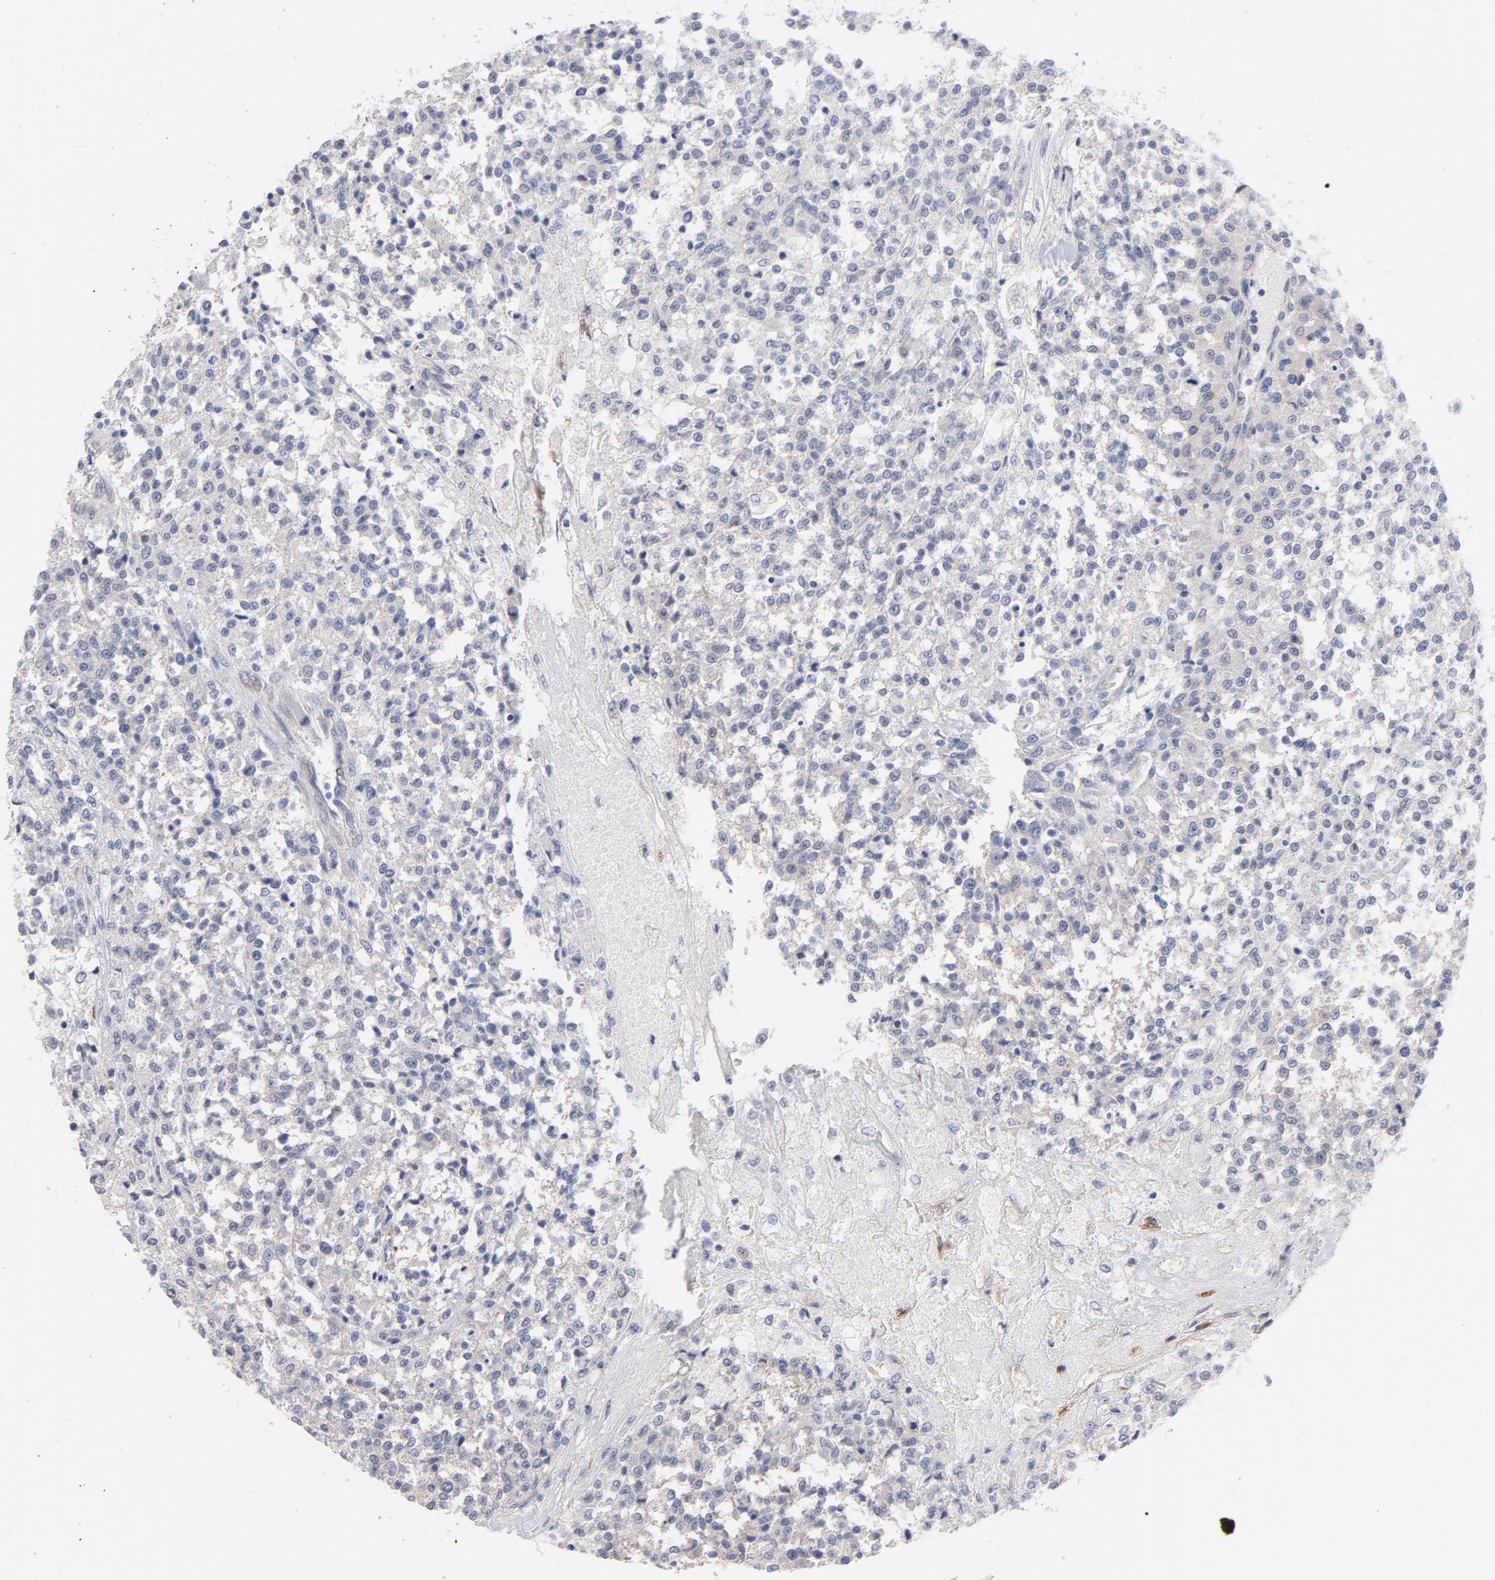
{"staining": {"intensity": "negative", "quantity": "none", "location": "none"}, "tissue": "testis cancer", "cell_type": "Tumor cells", "image_type": "cancer", "snomed": [{"axis": "morphology", "description": "Seminoma, NOS"}, {"axis": "topography", "description": "Testis"}], "caption": "Tumor cells show no significant protein expression in testis cancer.", "gene": "CPE", "patient": {"sex": "male", "age": 59}}